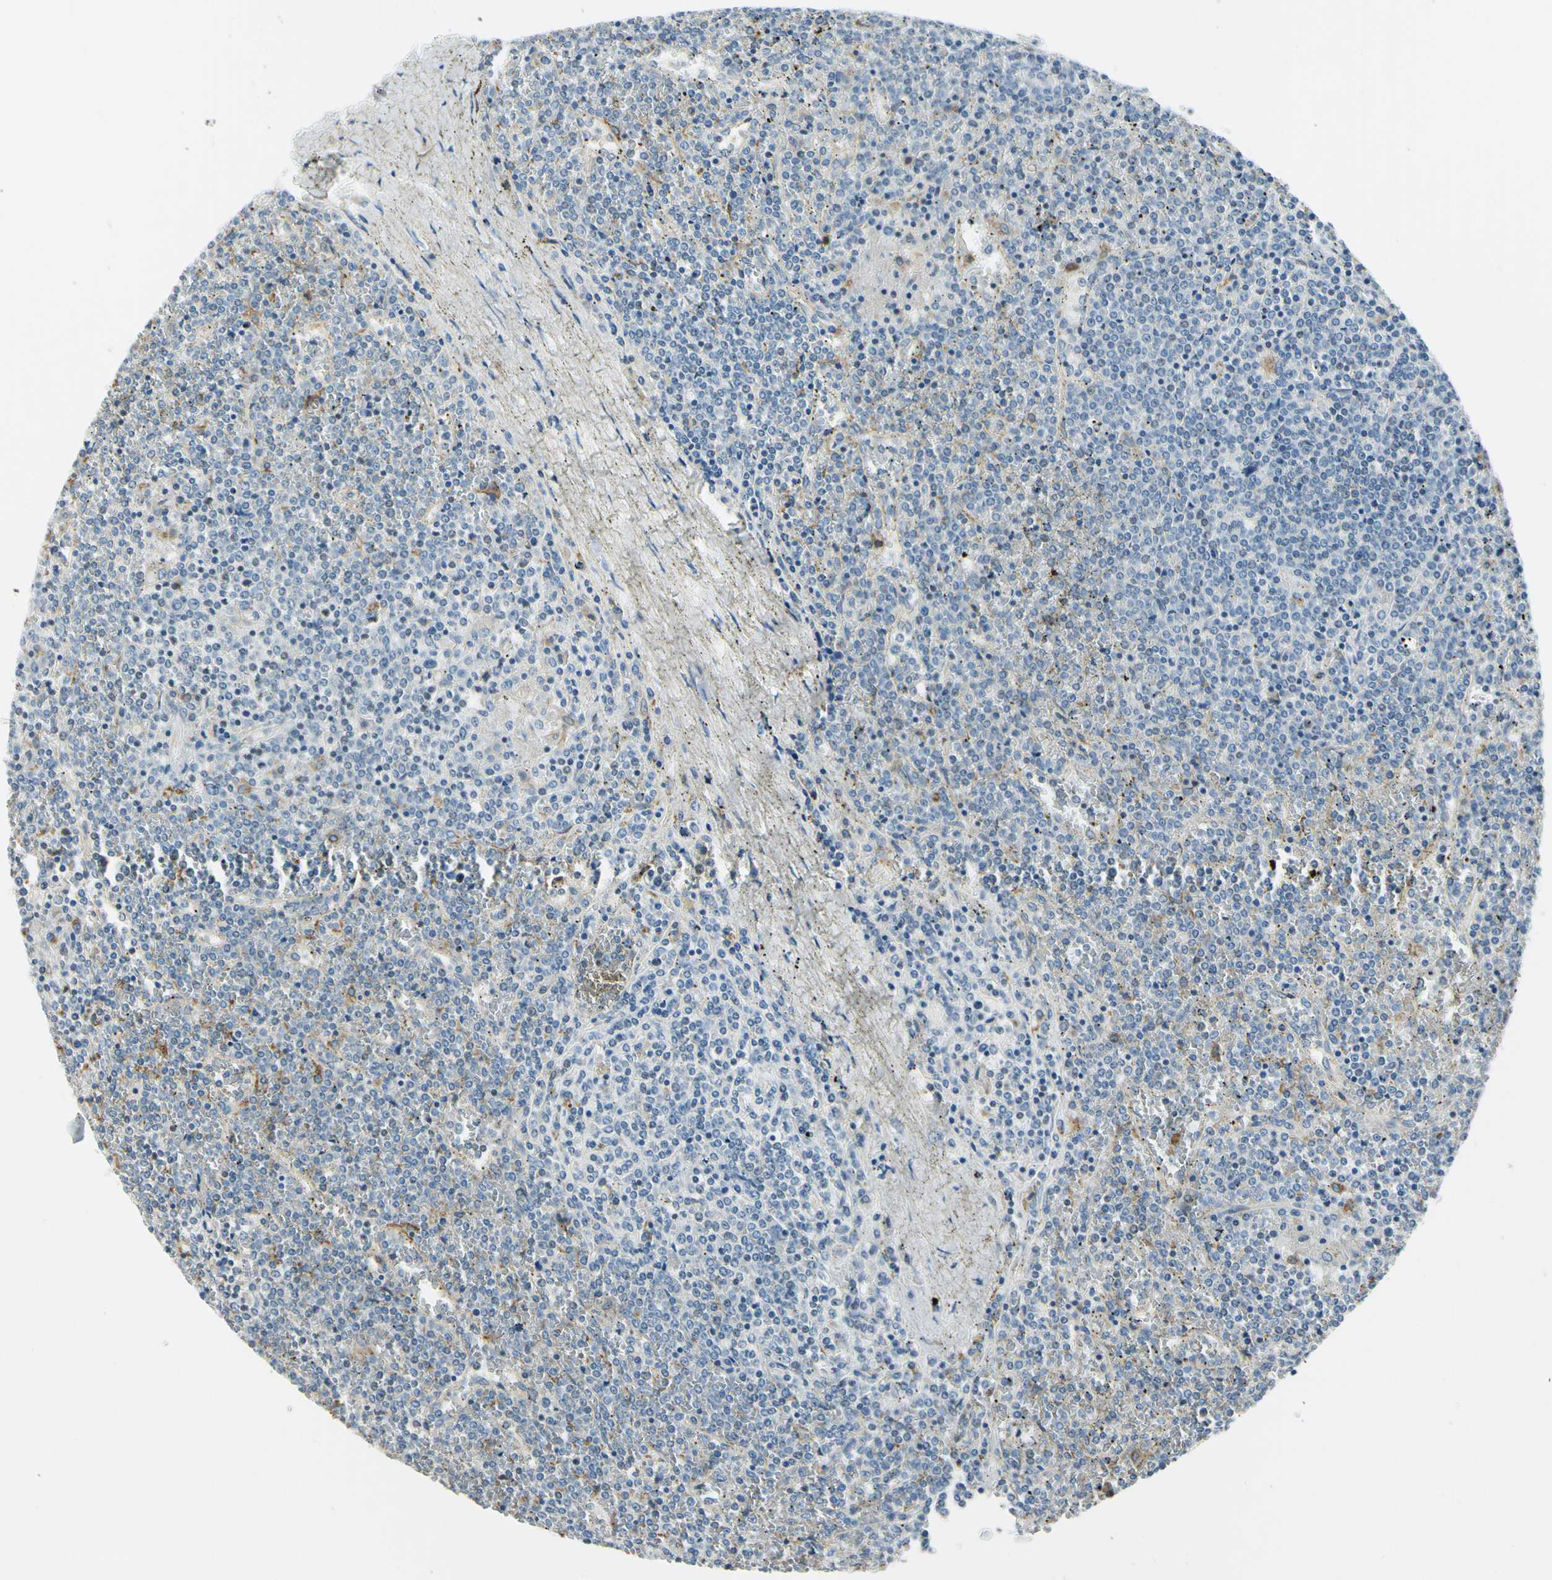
{"staining": {"intensity": "negative", "quantity": "none", "location": "none"}, "tissue": "lymphoma", "cell_type": "Tumor cells", "image_type": "cancer", "snomed": [{"axis": "morphology", "description": "Malignant lymphoma, non-Hodgkin's type, Low grade"}, {"axis": "topography", "description": "Spleen"}], "caption": "The histopathology image displays no significant positivity in tumor cells of low-grade malignant lymphoma, non-Hodgkin's type.", "gene": "LAMA3", "patient": {"sex": "female", "age": 19}}